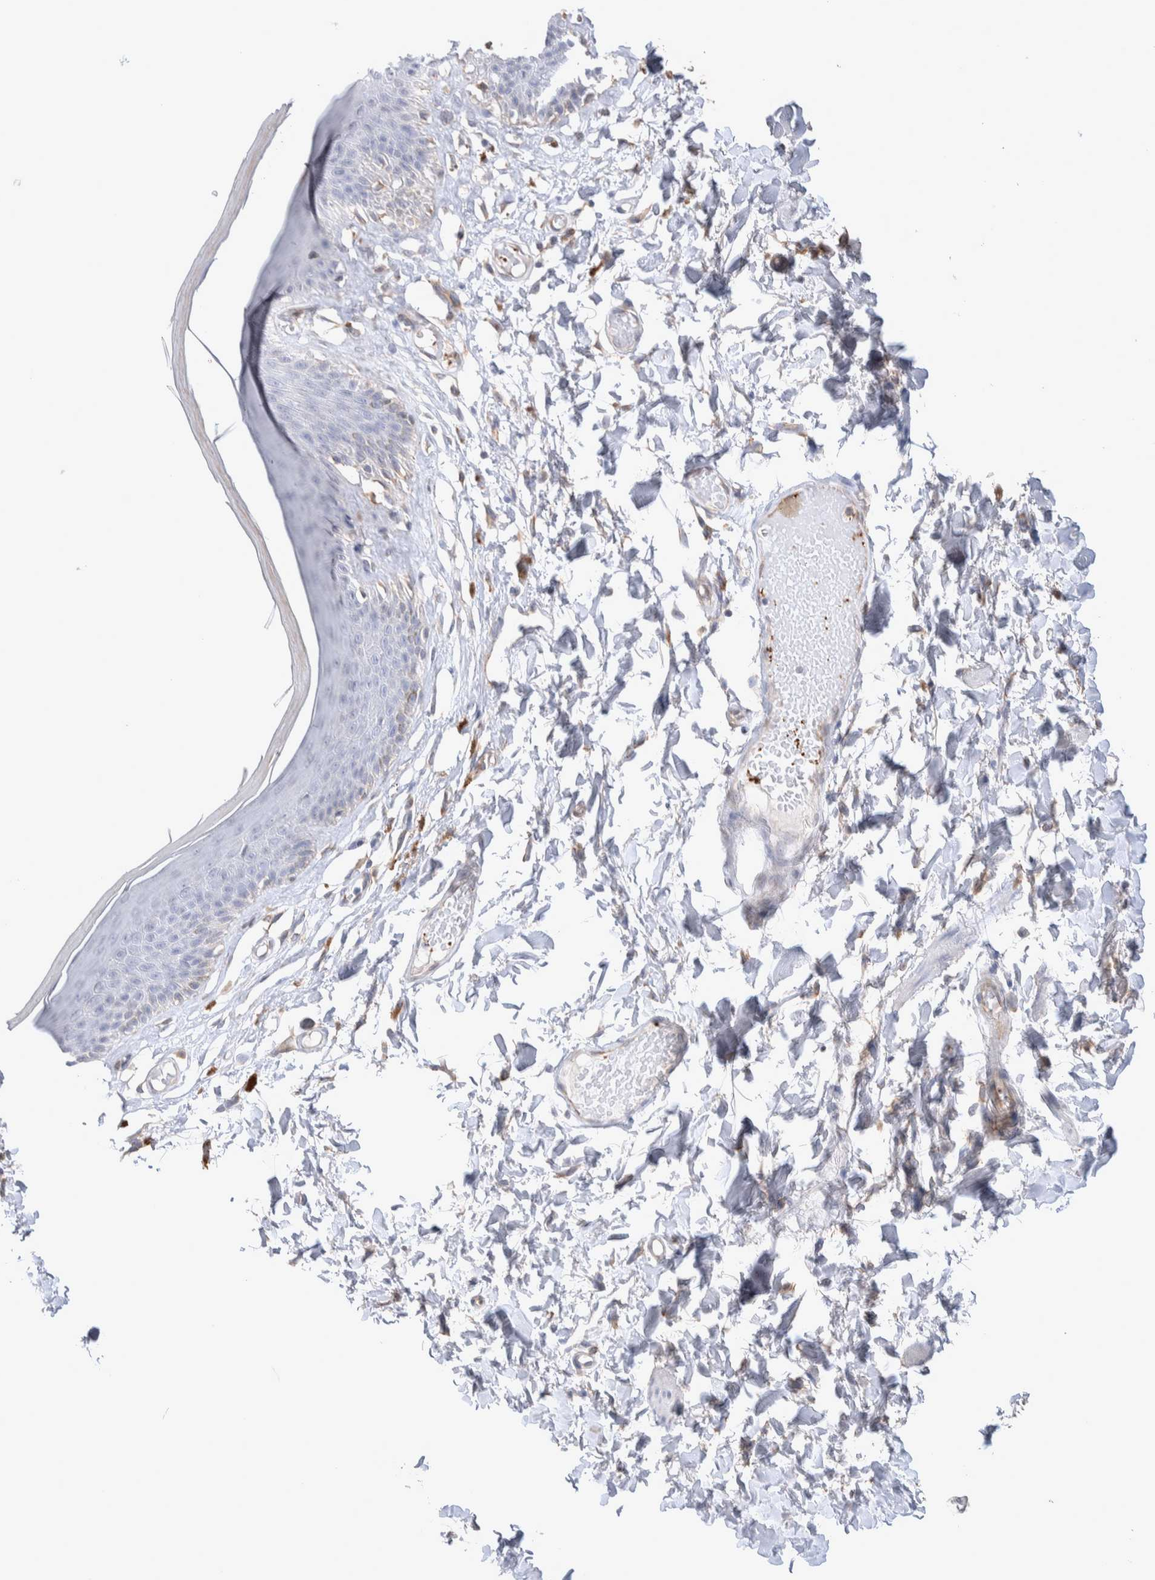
{"staining": {"intensity": "moderate", "quantity": "<25%", "location": "cytoplasmic/membranous"}, "tissue": "skin", "cell_type": "Epidermal cells", "image_type": "normal", "snomed": [{"axis": "morphology", "description": "Normal tissue, NOS"}, {"axis": "topography", "description": "Vulva"}], "caption": "The histopathology image reveals staining of benign skin, revealing moderate cytoplasmic/membranous protein staining (brown color) within epidermal cells.", "gene": "FFAR2", "patient": {"sex": "female", "age": 73}}